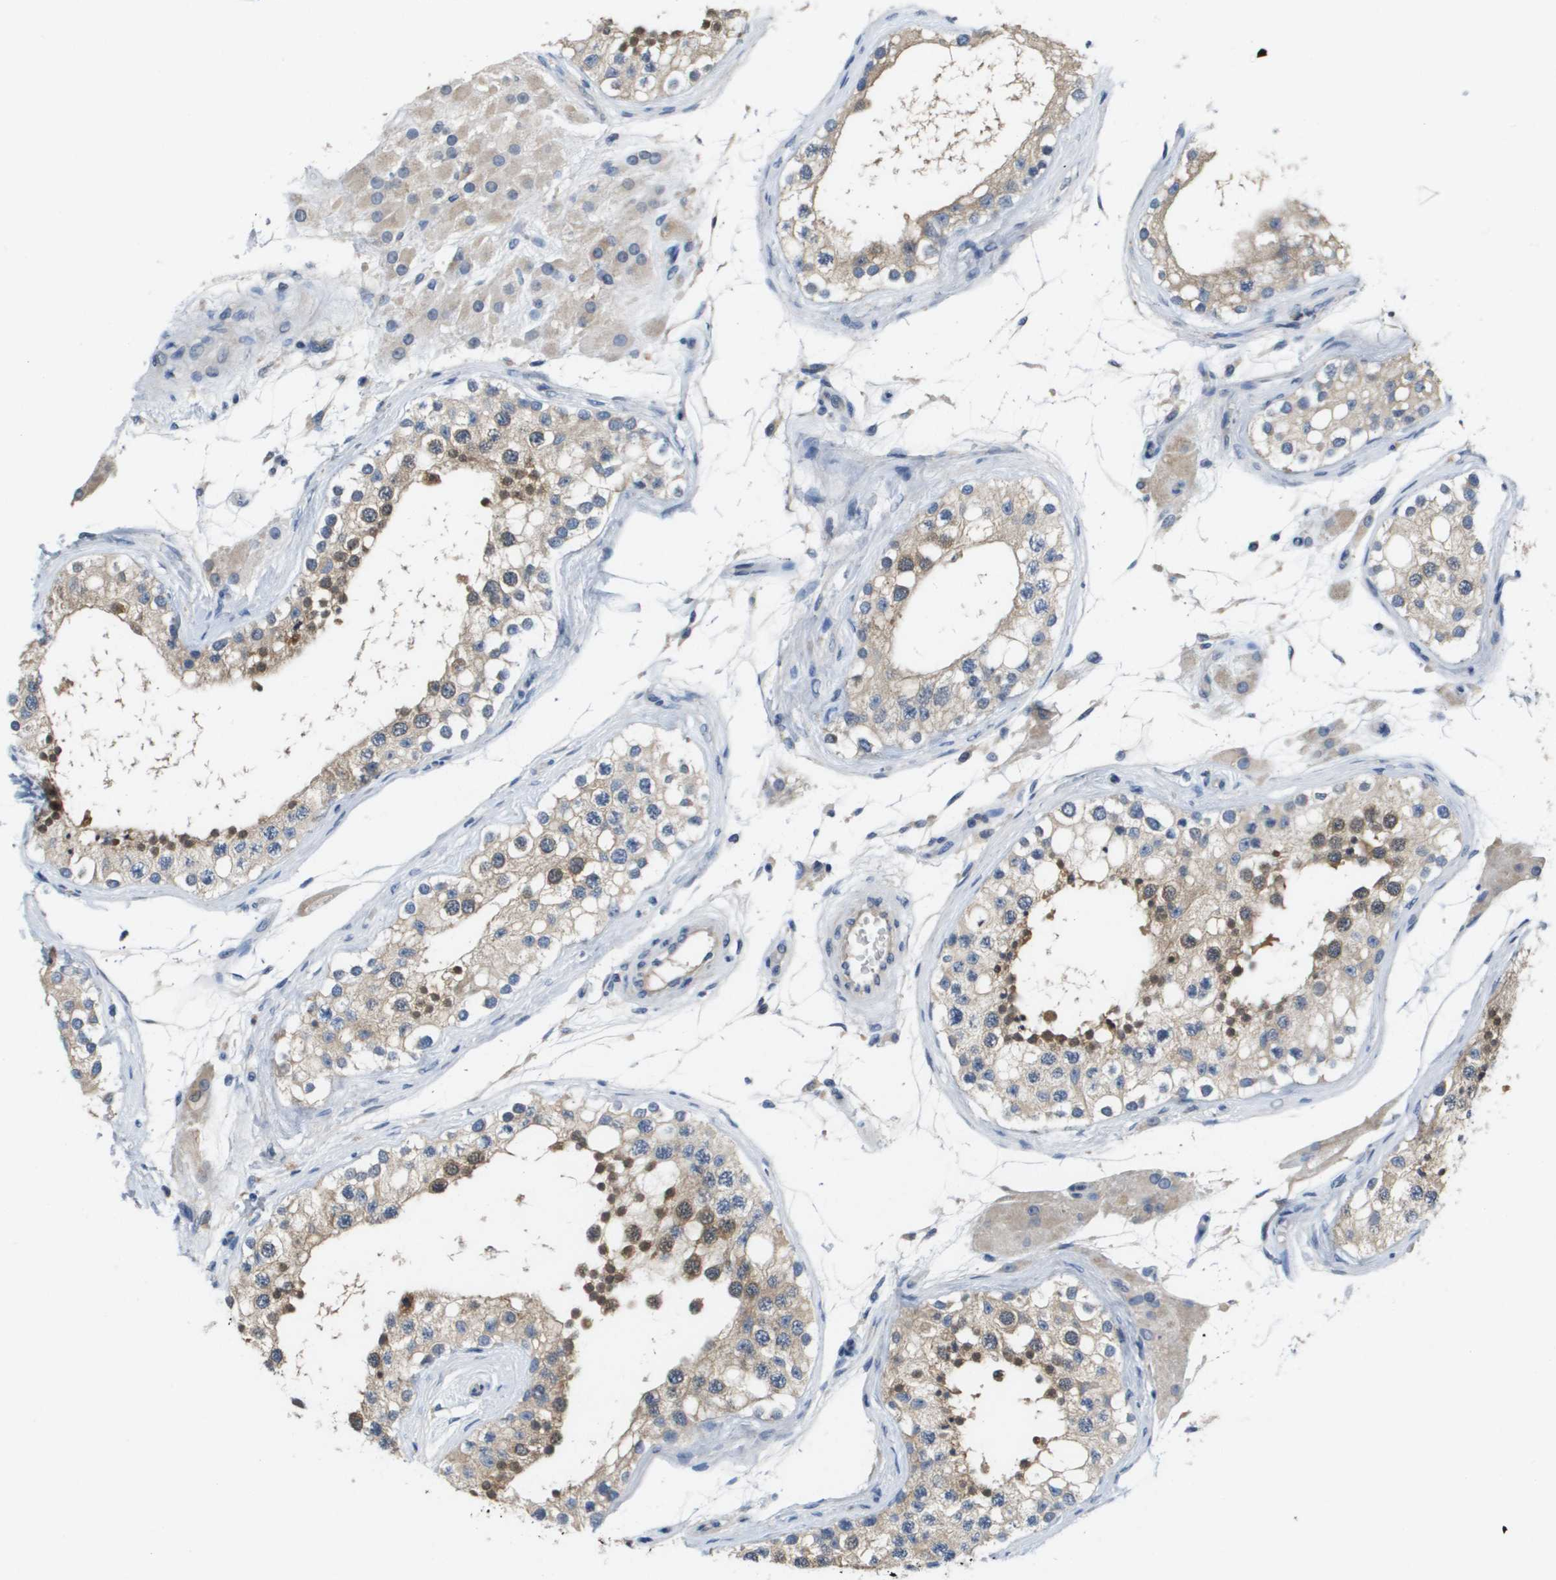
{"staining": {"intensity": "moderate", "quantity": "25%-75%", "location": "cytoplasmic/membranous"}, "tissue": "testis", "cell_type": "Cells in seminiferous ducts", "image_type": "normal", "snomed": [{"axis": "morphology", "description": "Normal tissue, NOS"}, {"axis": "topography", "description": "Testis"}], "caption": "Immunohistochemical staining of benign human testis demonstrates 25%-75% levels of moderate cytoplasmic/membranous protein expression in about 25%-75% of cells in seminiferous ducts. (Stains: DAB in brown, nuclei in blue, Microscopy: brightfield microscopy at high magnification).", "gene": "CAPN11", "patient": {"sex": "male", "age": 68}}